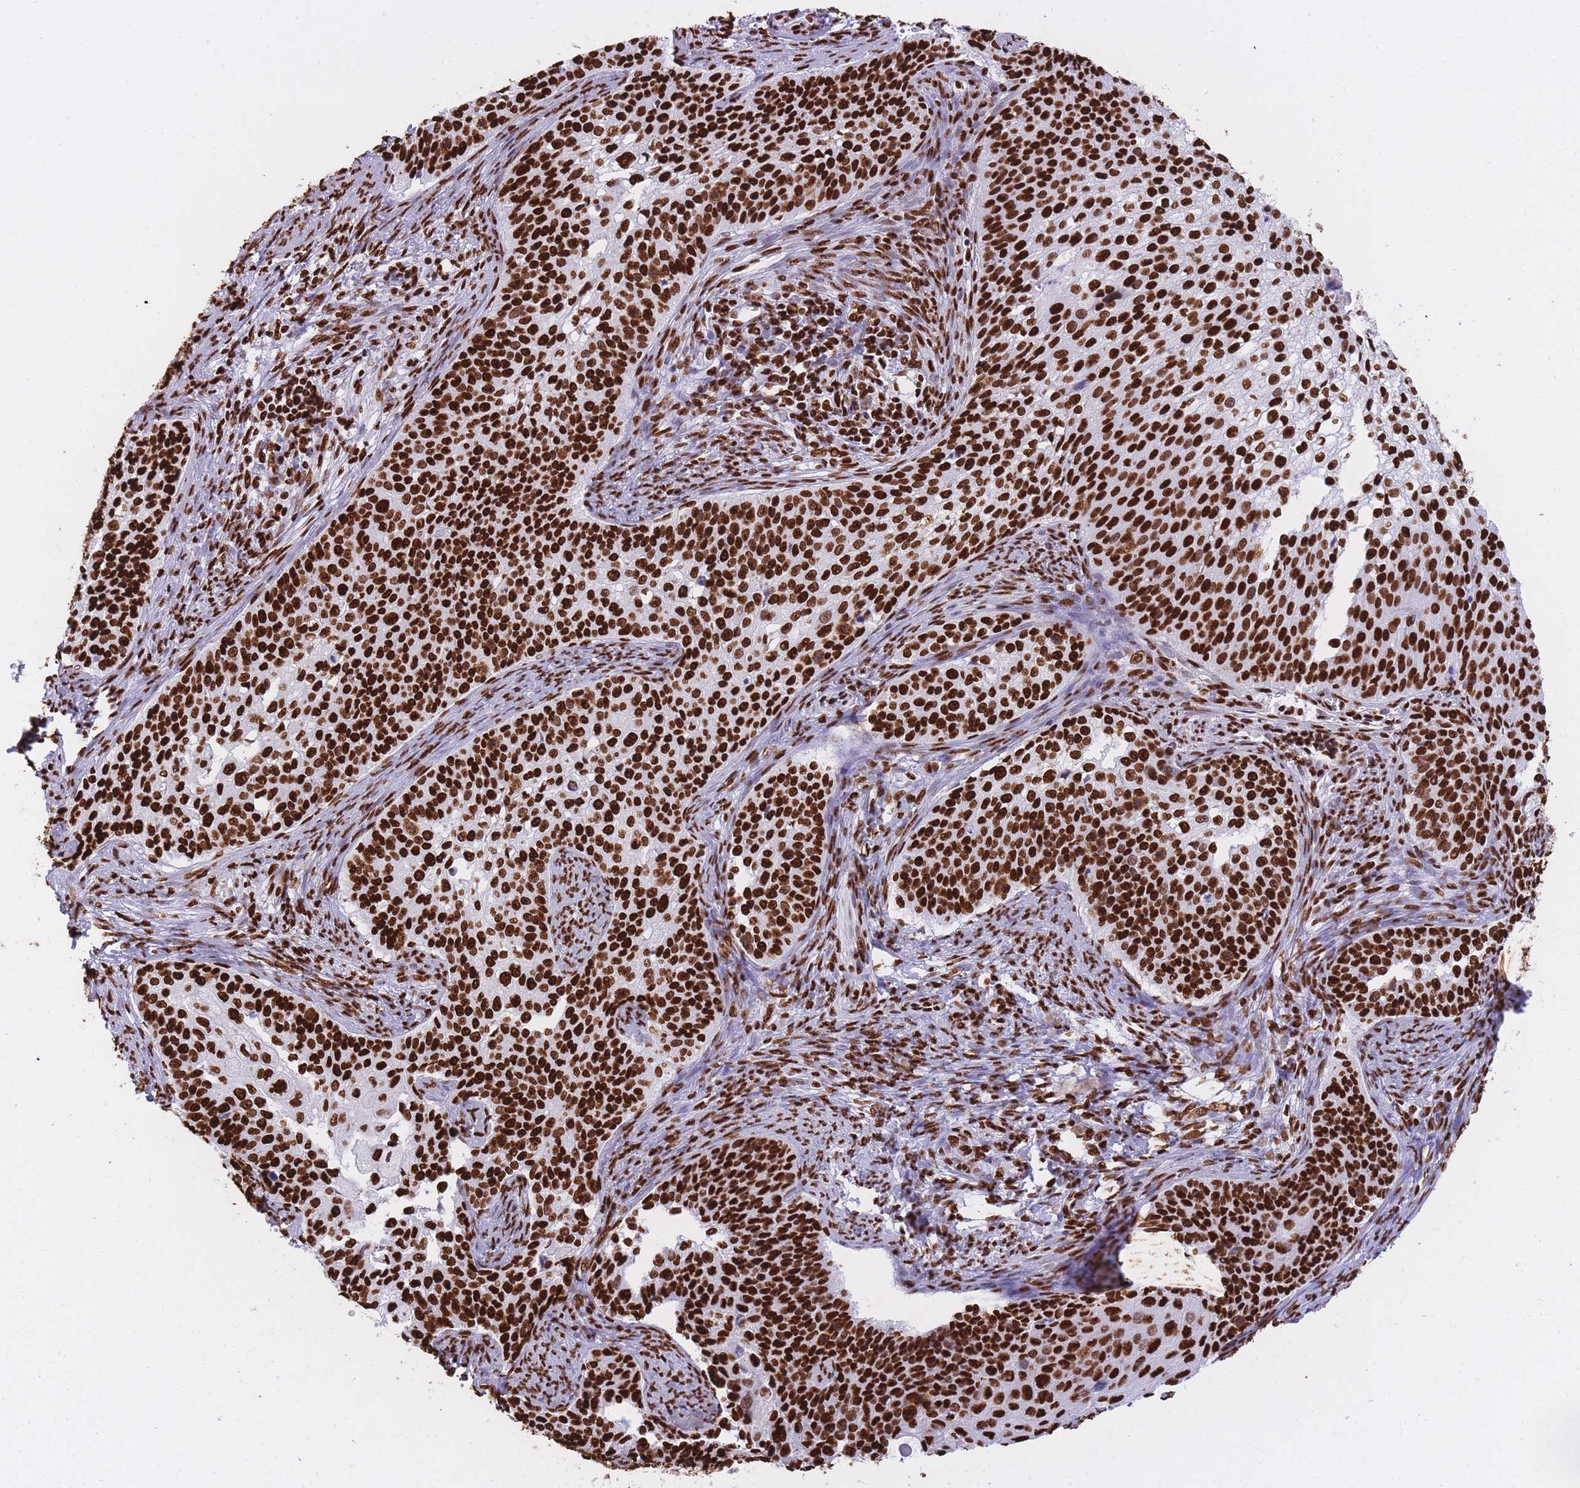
{"staining": {"intensity": "strong", "quantity": ">75%", "location": "nuclear"}, "tissue": "cervical cancer", "cell_type": "Tumor cells", "image_type": "cancer", "snomed": [{"axis": "morphology", "description": "Squamous cell carcinoma, NOS"}, {"axis": "topography", "description": "Cervix"}], "caption": "The image reveals immunohistochemical staining of cervical cancer (squamous cell carcinoma). There is strong nuclear expression is identified in approximately >75% of tumor cells. The staining was performed using DAB to visualize the protein expression in brown, while the nuclei were stained in blue with hematoxylin (Magnification: 20x).", "gene": "HNRNPUL1", "patient": {"sex": "female", "age": 44}}